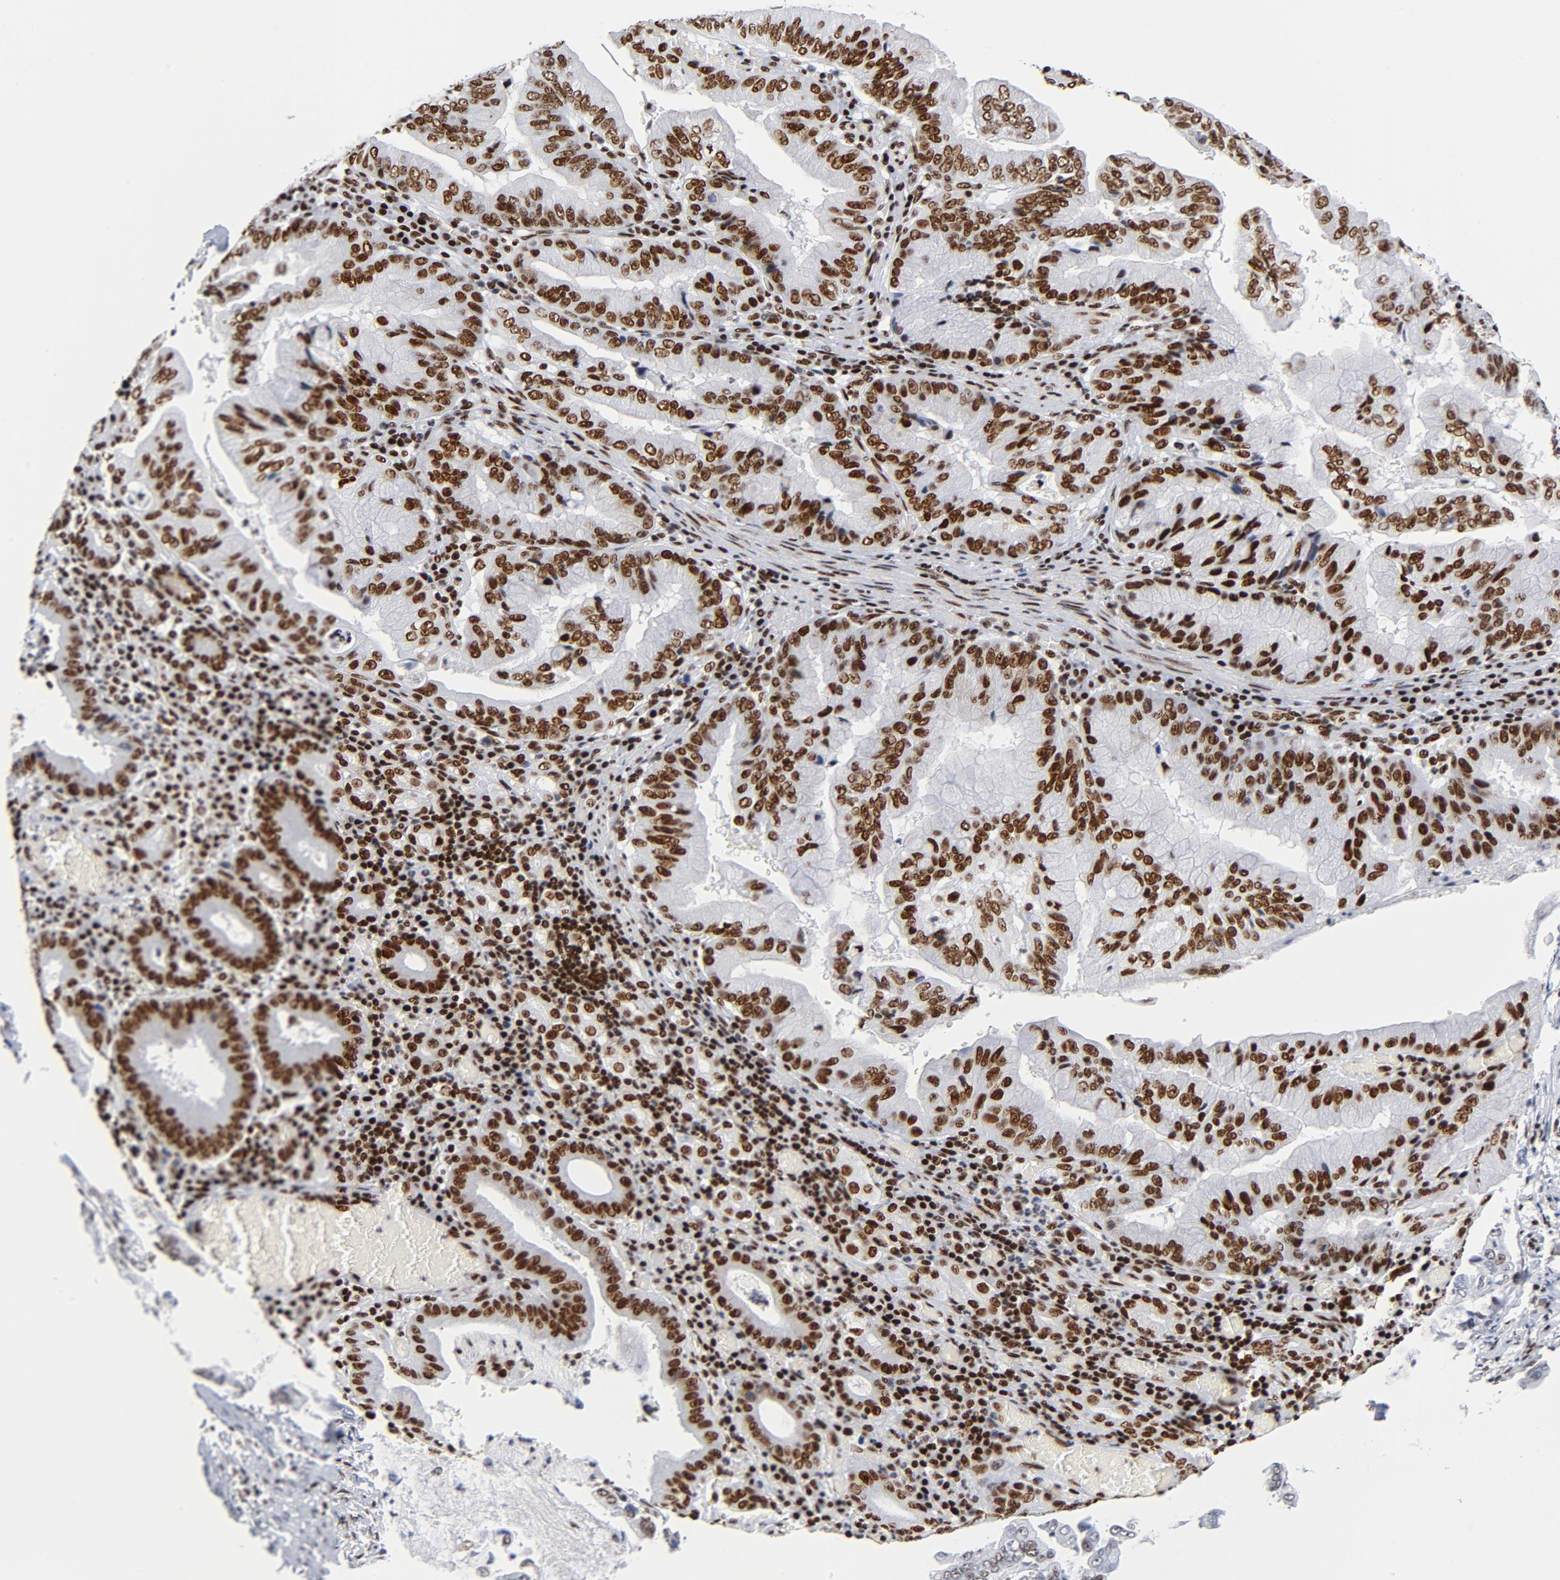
{"staining": {"intensity": "strong", "quantity": ">75%", "location": "nuclear"}, "tissue": "stomach cancer", "cell_type": "Tumor cells", "image_type": "cancer", "snomed": [{"axis": "morphology", "description": "Adenocarcinoma, NOS"}, {"axis": "topography", "description": "Stomach, upper"}], "caption": "Human stomach cancer (adenocarcinoma) stained for a protein (brown) shows strong nuclear positive expression in approximately >75% of tumor cells.", "gene": "XRCC5", "patient": {"sex": "male", "age": 80}}